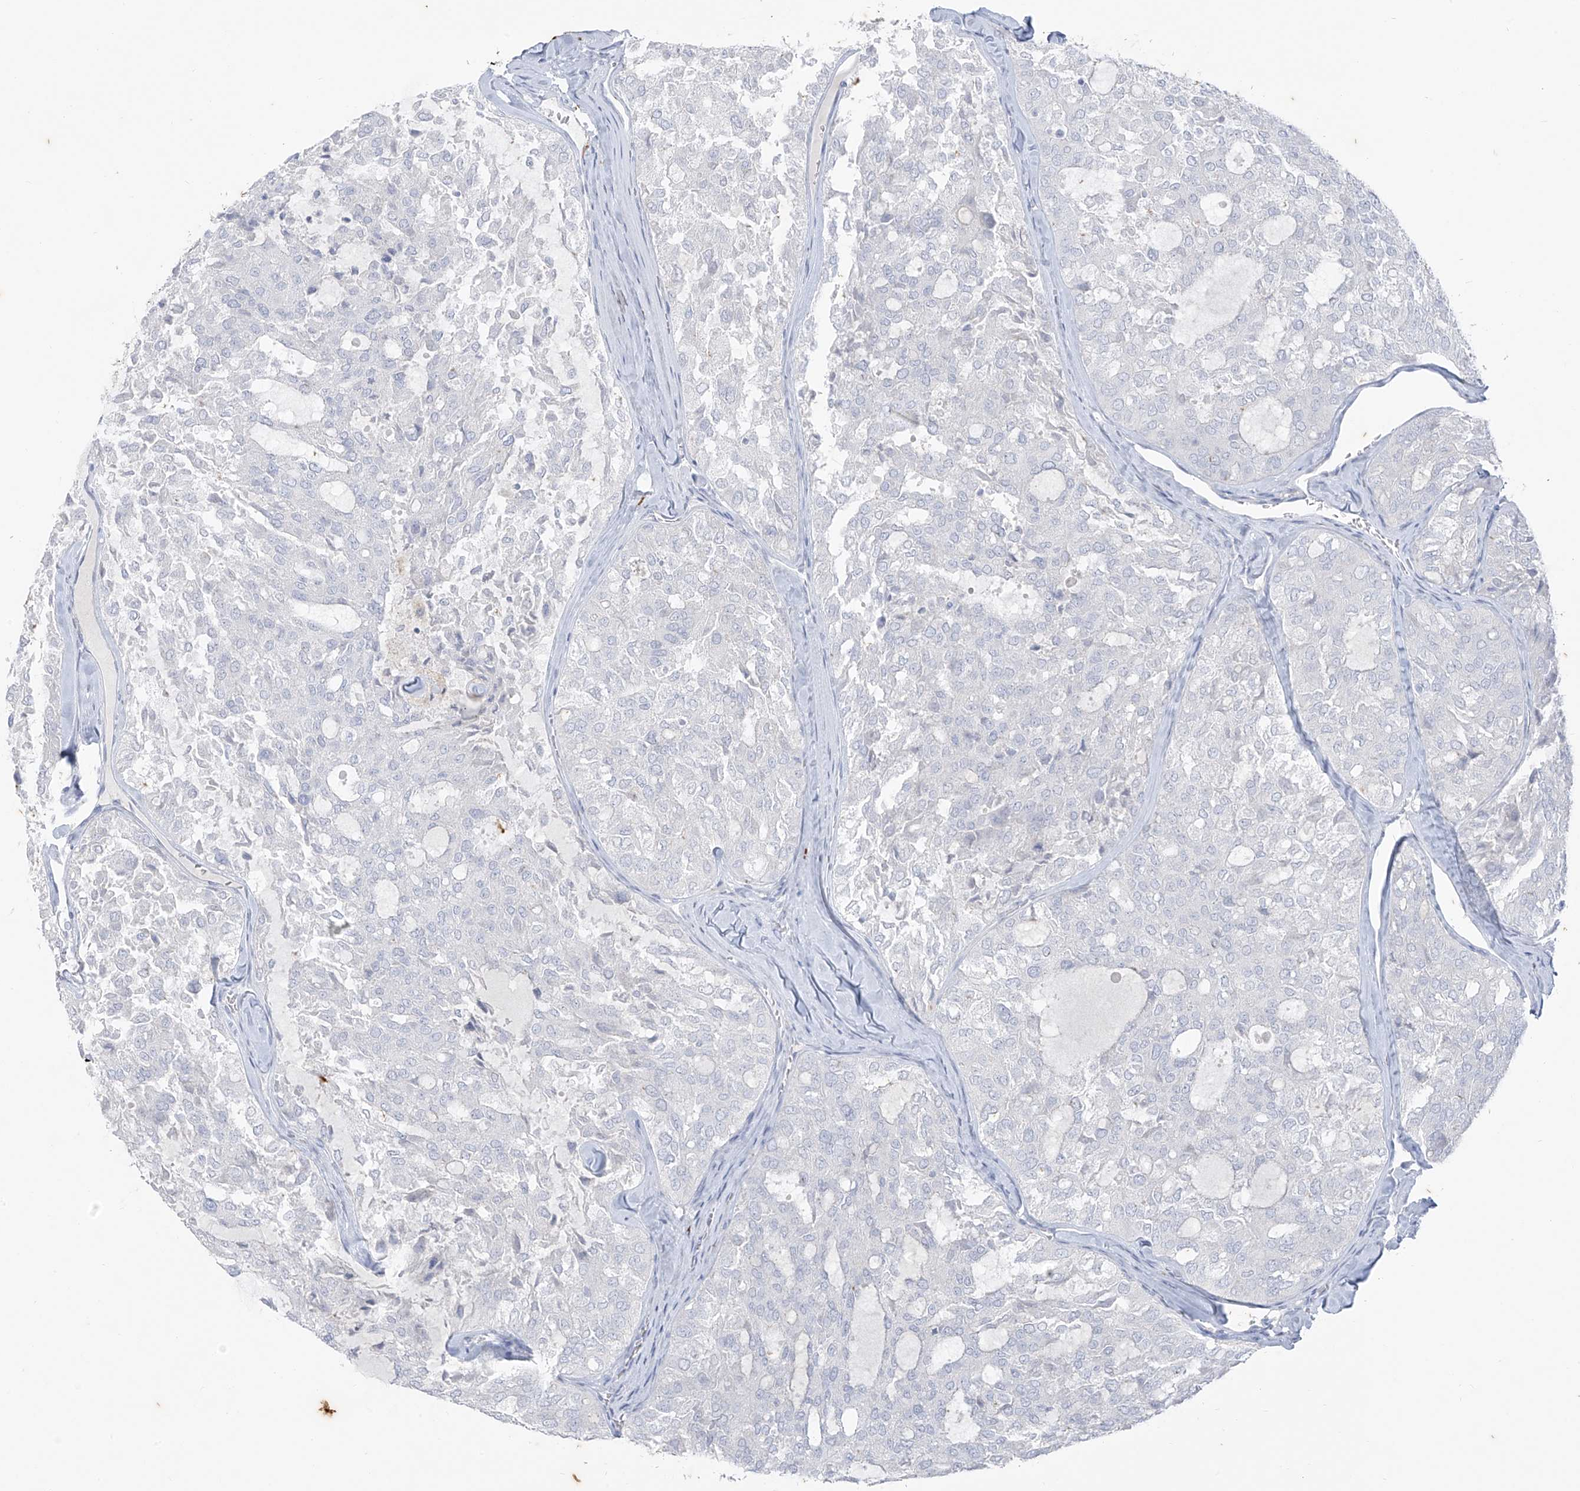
{"staining": {"intensity": "negative", "quantity": "none", "location": "none"}, "tissue": "thyroid cancer", "cell_type": "Tumor cells", "image_type": "cancer", "snomed": [{"axis": "morphology", "description": "Follicular adenoma carcinoma, NOS"}, {"axis": "topography", "description": "Thyroid gland"}], "caption": "A high-resolution photomicrograph shows immunohistochemistry staining of thyroid follicular adenoma carcinoma, which shows no significant positivity in tumor cells.", "gene": "CX3CR1", "patient": {"sex": "male", "age": 75}}